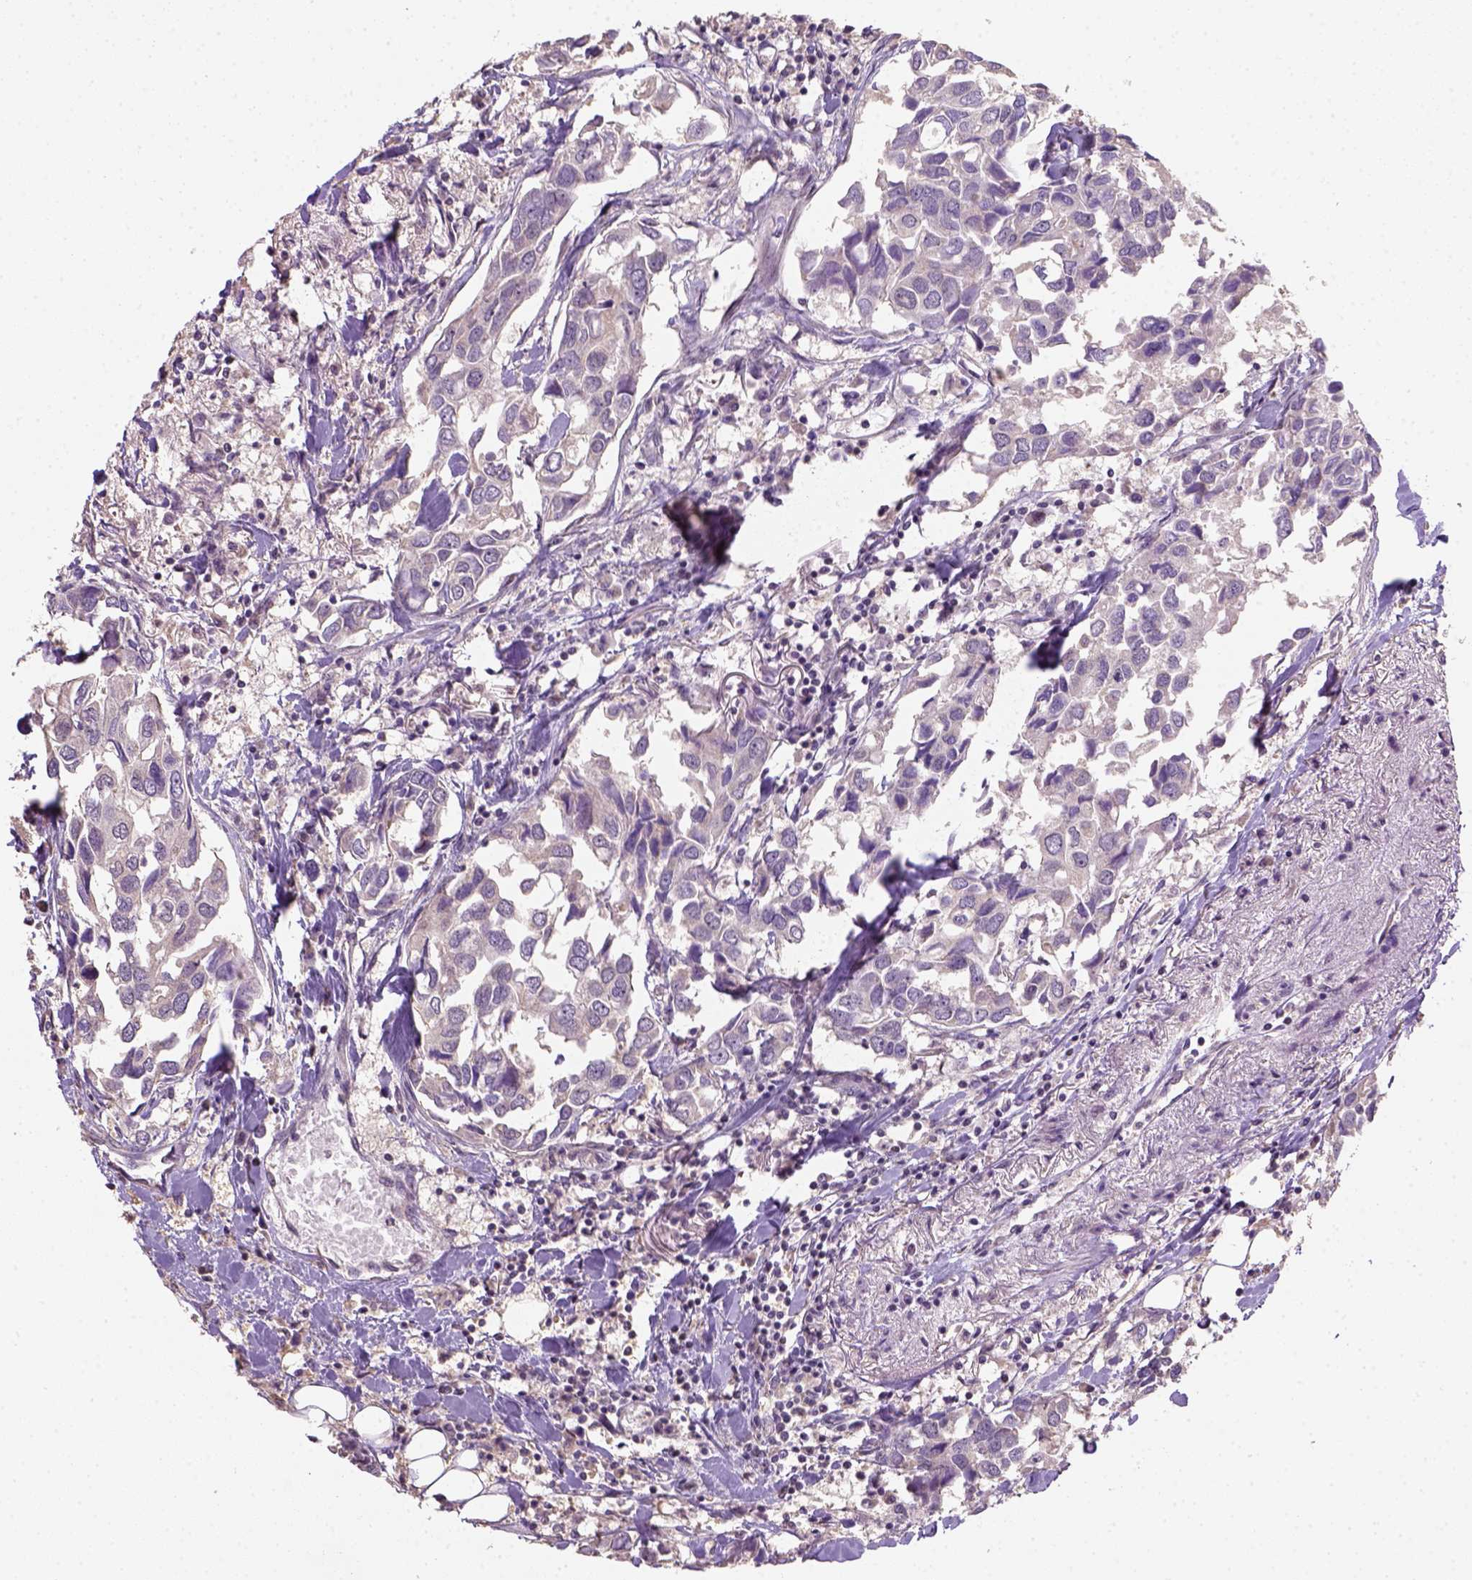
{"staining": {"intensity": "negative", "quantity": "none", "location": "none"}, "tissue": "breast cancer", "cell_type": "Tumor cells", "image_type": "cancer", "snomed": [{"axis": "morphology", "description": "Duct carcinoma"}, {"axis": "topography", "description": "Breast"}], "caption": "IHC histopathology image of human breast invasive ductal carcinoma stained for a protein (brown), which displays no staining in tumor cells. The staining was performed using DAB (3,3'-diaminobenzidine) to visualize the protein expression in brown, while the nuclei were stained in blue with hematoxylin (Magnification: 20x).", "gene": "DDX50", "patient": {"sex": "female", "age": 83}}